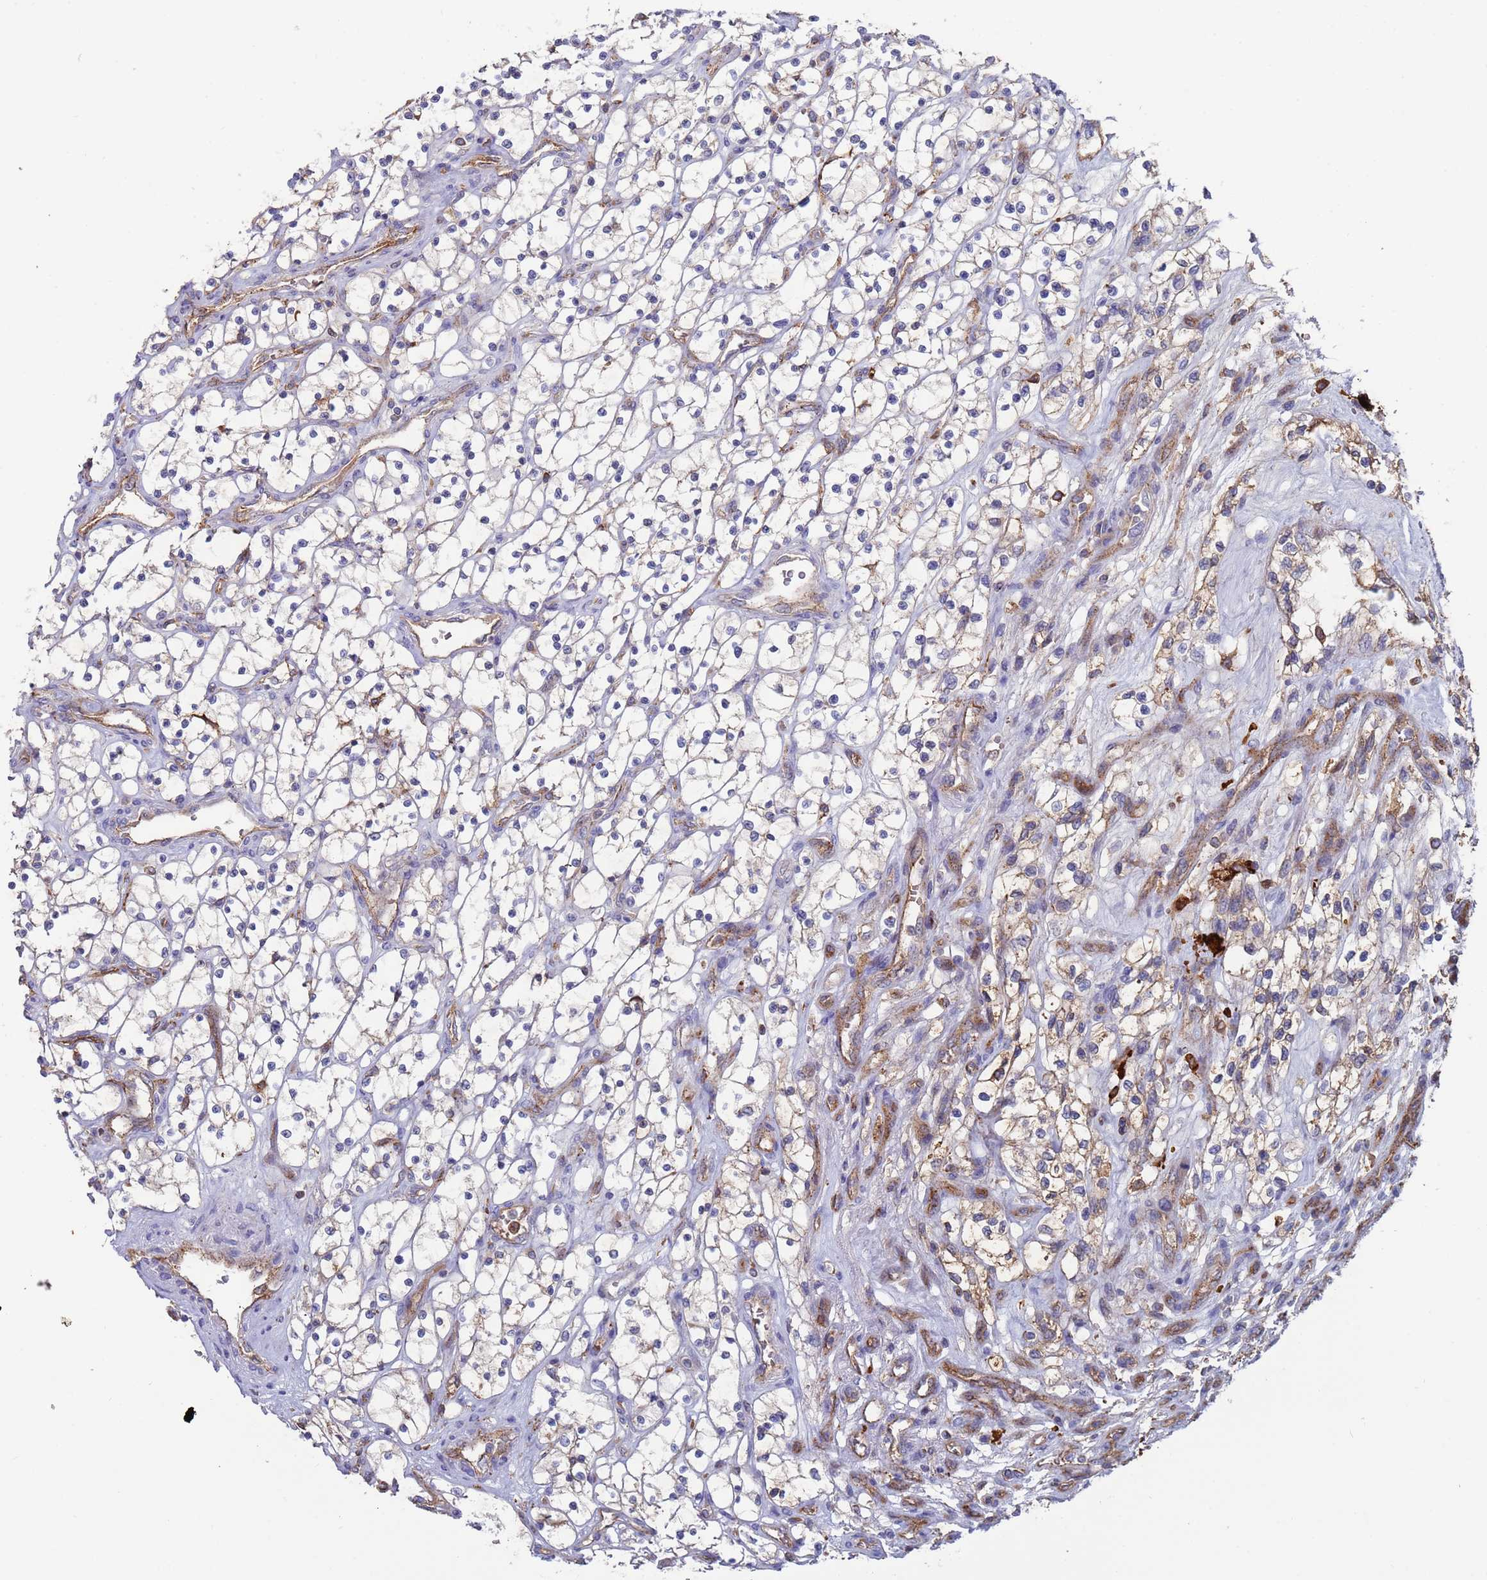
{"staining": {"intensity": "negative", "quantity": "none", "location": "none"}, "tissue": "renal cancer", "cell_type": "Tumor cells", "image_type": "cancer", "snomed": [{"axis": "morphology", "description": "Adenocarcinoma, NOS"}, {"axis": "topography", "description": "Kidney"}], "caption": "Tumor cells show no significant protein positivity in renal cancer.", "gene": "MALRD1", "patient": {"sex": "female", "age": 69}}